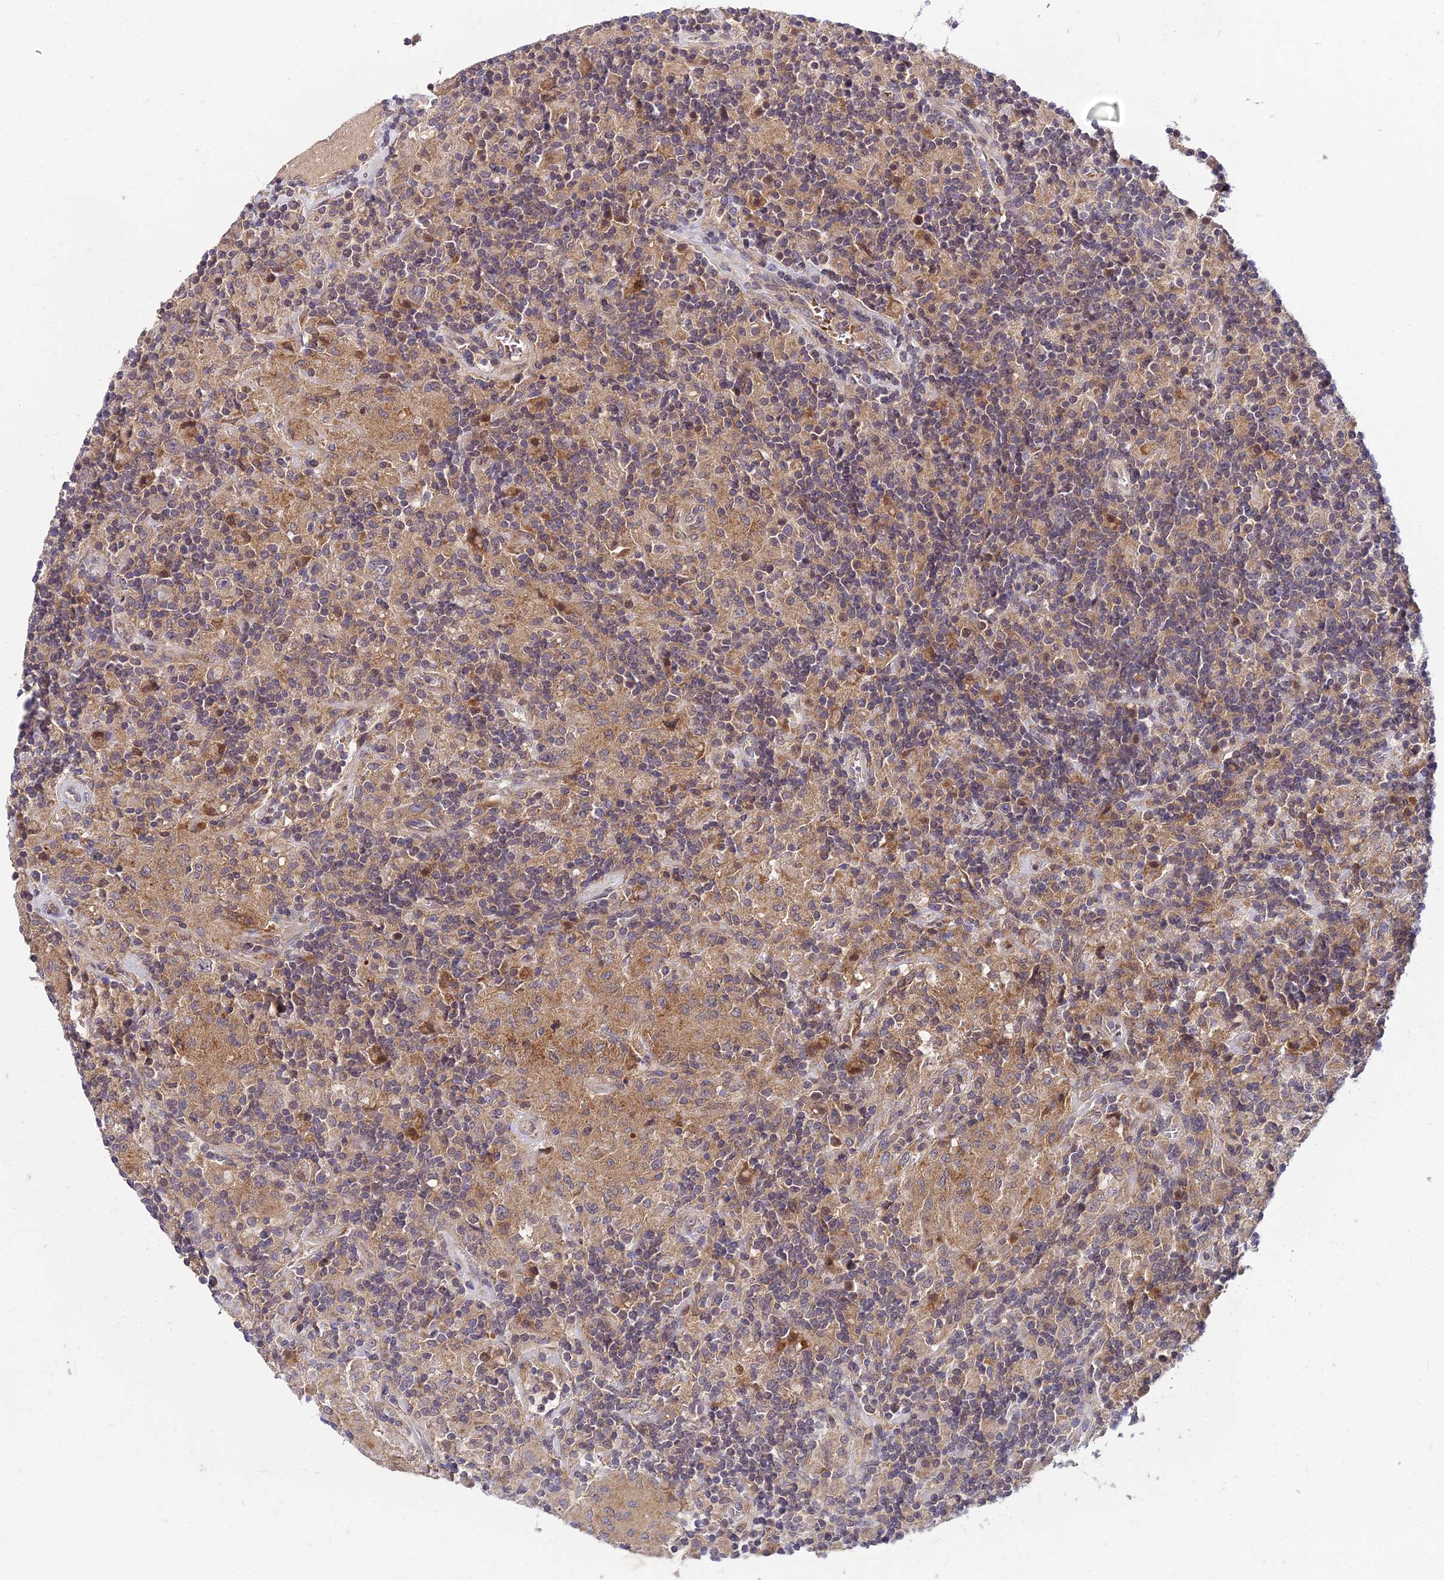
{"staining": {"intensity": "weak", "quantity": "25%-75%", "location": "cytoplasmic/membranous"}, "tissue": "lymphoma", "cell_type": "Tumor cells", "image_type": "cancer", "snomed": [{"axis": "morphology", "description": "Hodgkin's disease, NOS"}, {"axis": "topography", "description": "Lymph node"}], "caption": "Protein staining of lymphoma tissue exhibits weak cytoplasmic/membranous positivity in about 25%-75% of tumor cells. The staining was performed using DAB (3,3'-diaminobenzidine) to visualize the protein expression in brown, while the nuclei were stained in blue with hematoxylin (Magnification: 20x).", "gene": "NPY", "patient": {"sex": "male", "age": 70}}